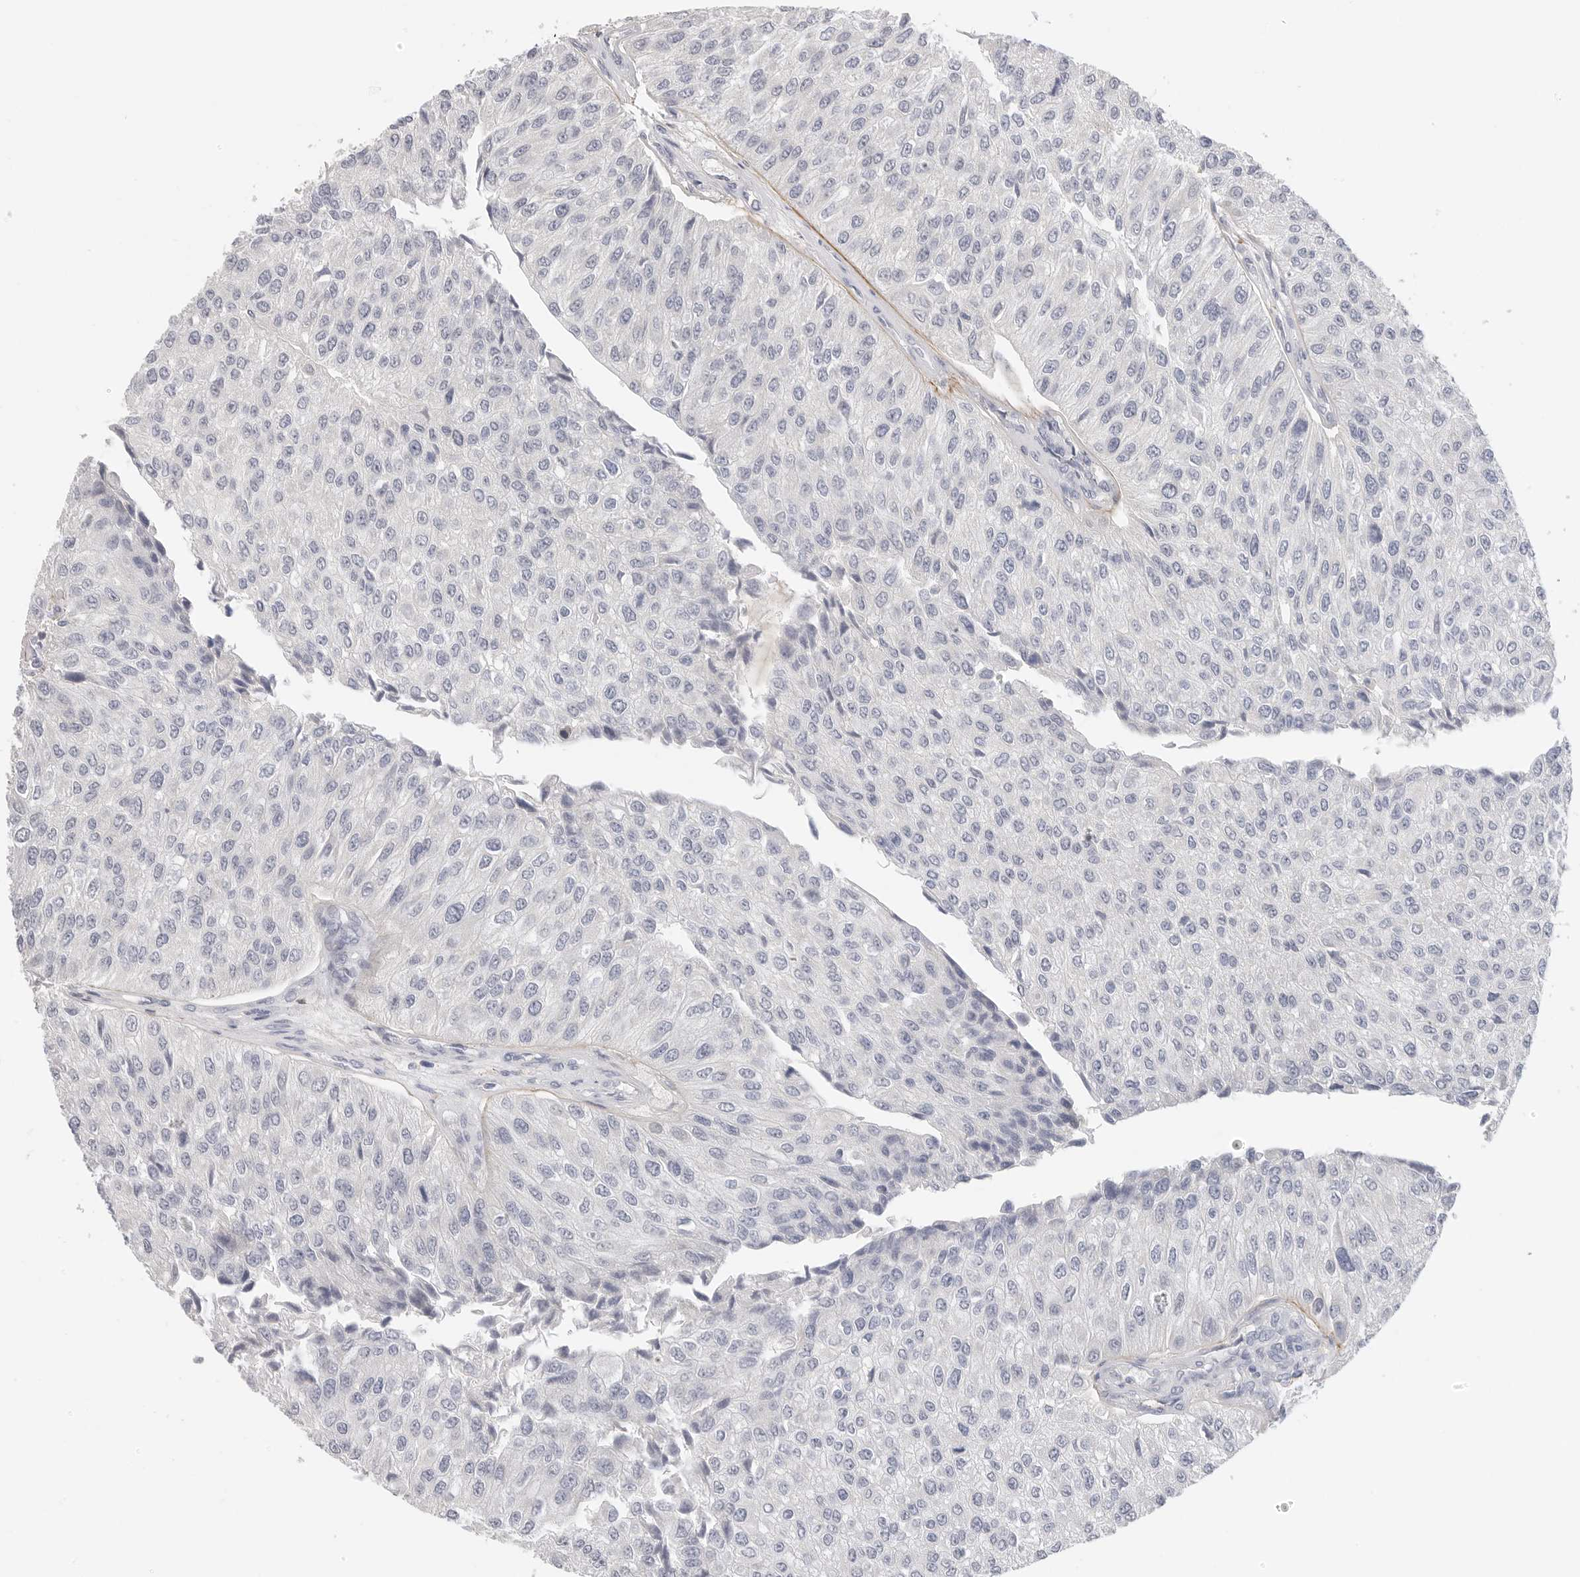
{"staining": {"intensity": "negative", "quantity": "none", "location": "none"}, "tissue": "urothelial cancer", "cell_type": "Tumor cells", "image_type": "cancer", "snomed": [{"axis": "morphology", "description": "Urothelial carcinoma, High grade"}, {"axis": "topography", "description": "Kidney"}, {"axis": "topography", "description": "Urinary bladder"}], "caption": "Histopathology image shows no protein positivity in tumor cells of urothelial cancer tissue. (DAB (3,3'-diaminobenzidine) IHC with hematoxylin counter stain).", "gene": "FBN2", "patient": {"sex": "male", "age": 77}}